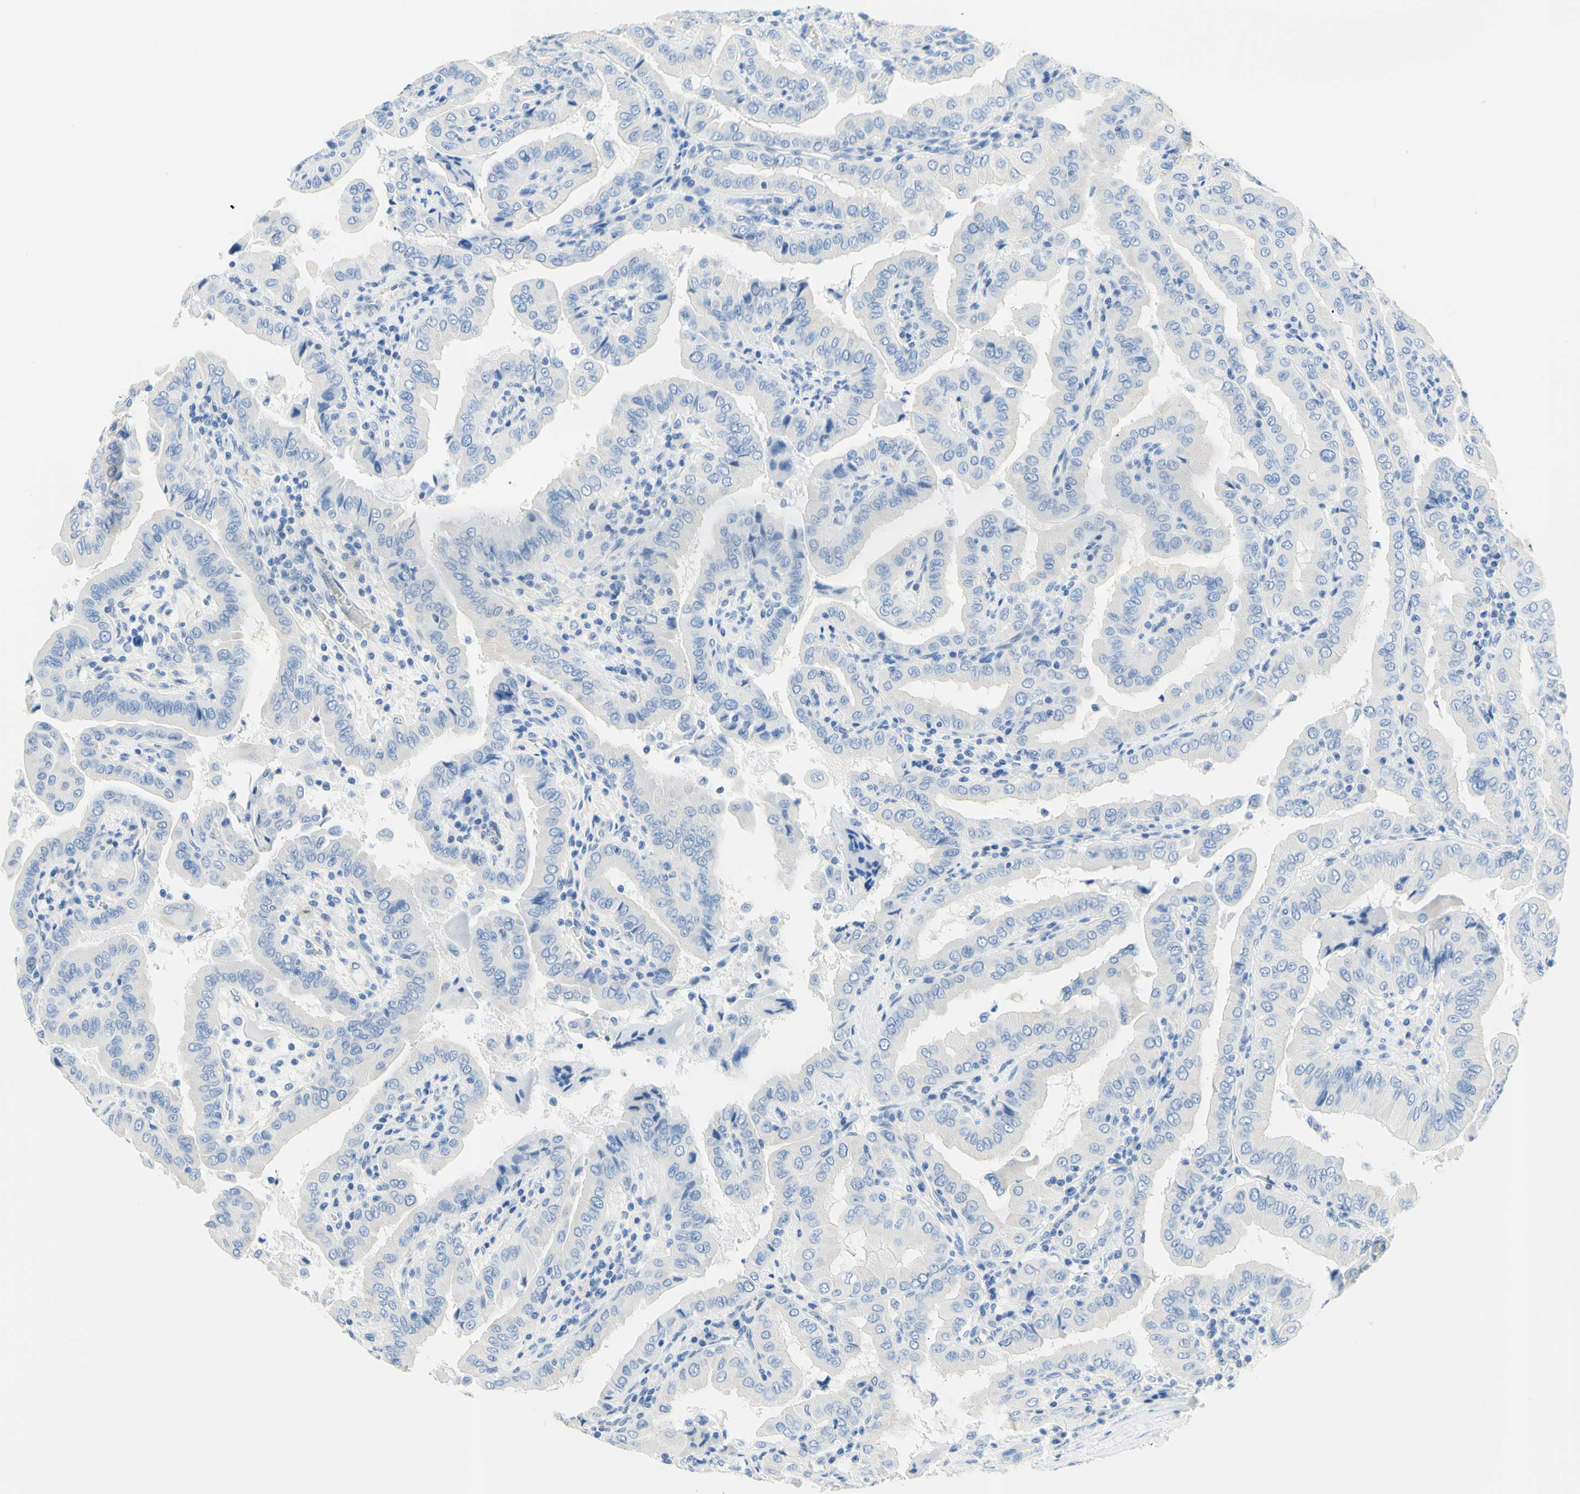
{"staining": {"intensity": "negative", "quantity": "none", "location": "none"}, "tissue": "thyroid cancer", "cell_type": "Tumor cells", "image_type": "cancer", "snomed": [{"axis": "morphology", "description": "Papillary adenocarcinoma, NOS"}, {"axis": "topography", "description": "Thyroid gland"}], "caption": "Immunohistochemistry of human thyroid cancer shows no positivity in tumor cells.", "gene": "HPCA", "patient": {"sex": "male", "age": 33}}